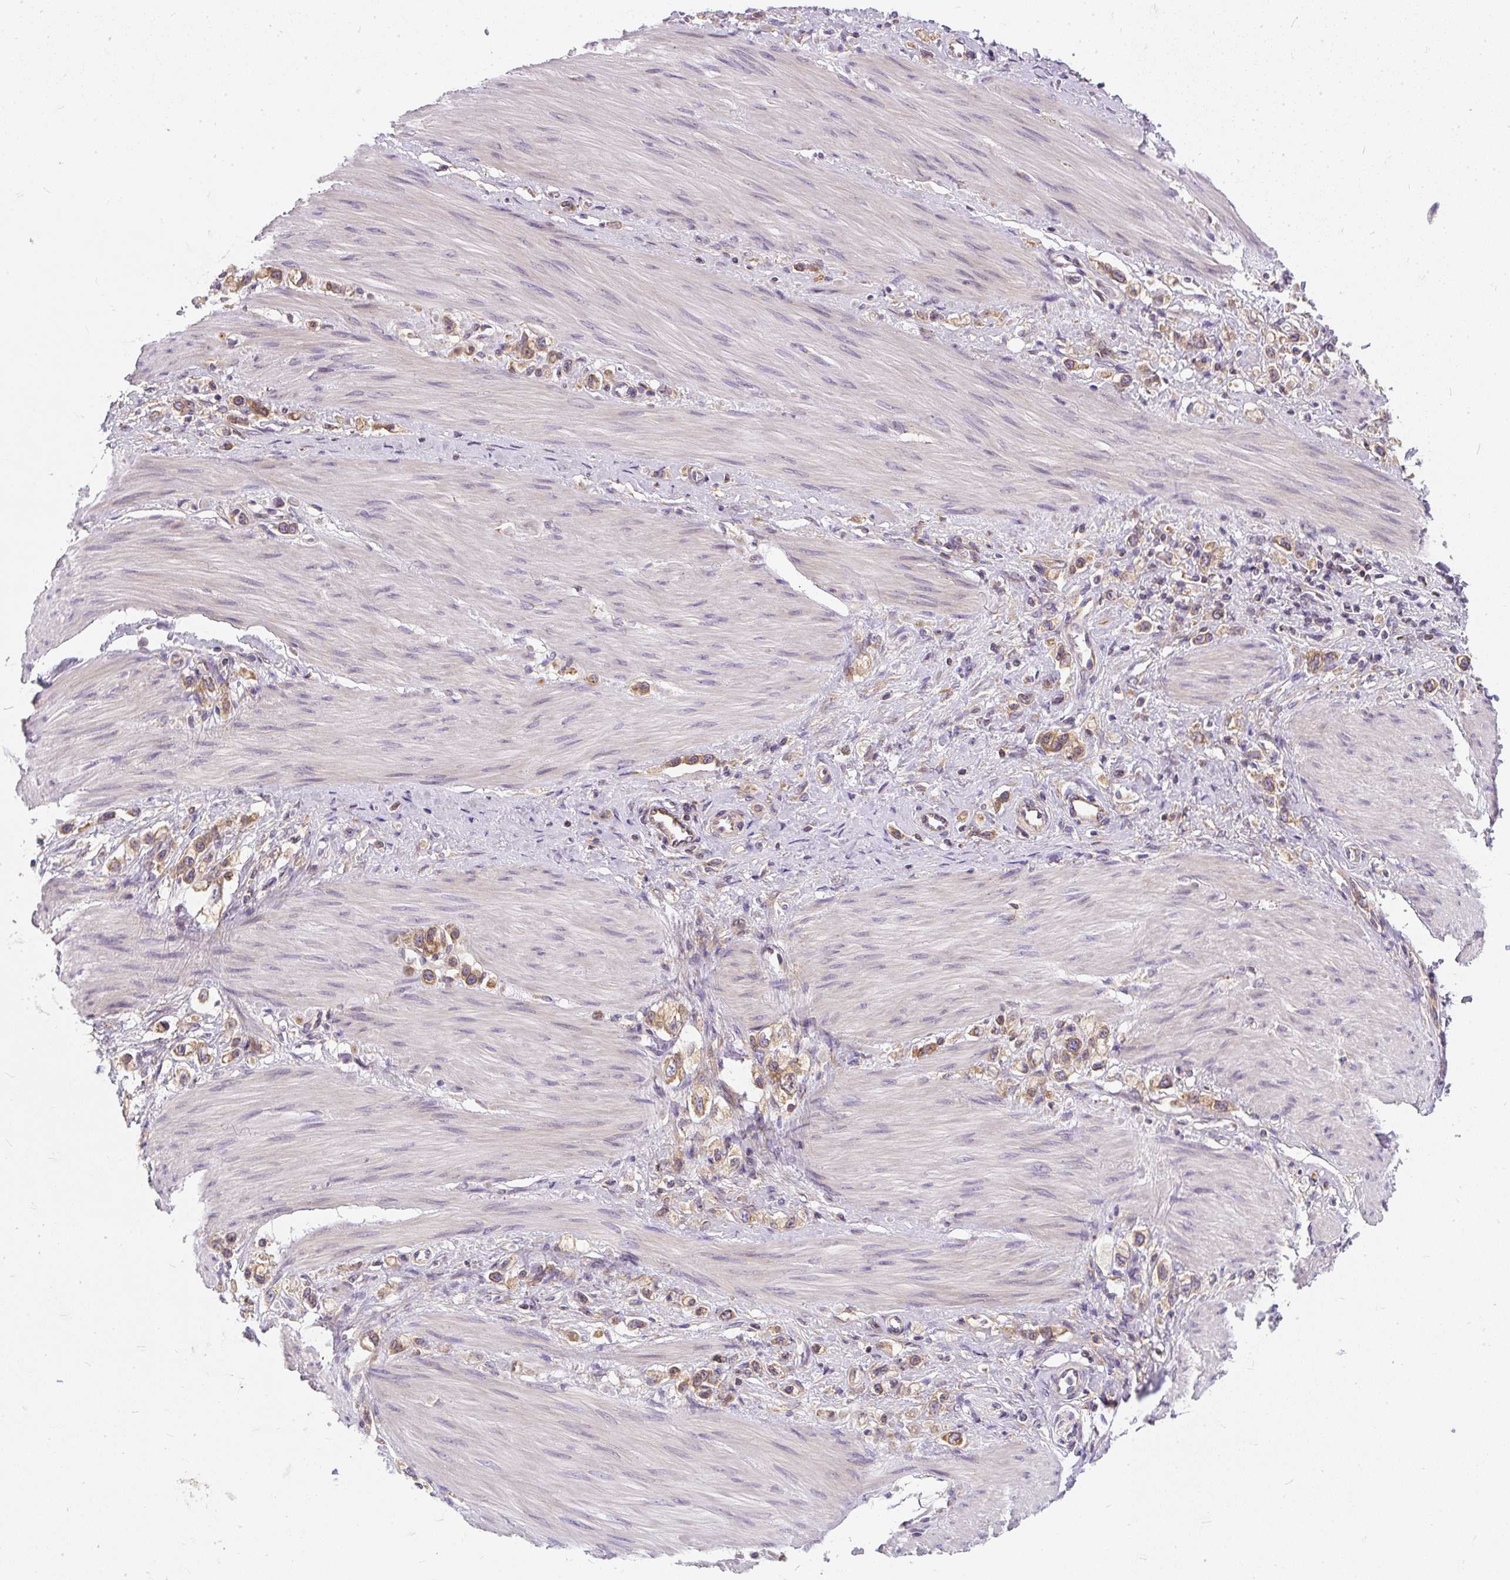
{"staining": {"intensity": "moderate", "quantity": ">75%", "location": "cytoplasmic/membranous"}, "tissue": "stomach cancer", "cell_type": "Tumor cells", "image_type": "cancer", "snomed": [{"axis": "morphology", "description": "Adenocarcinoma, NOS"}, {"axis": "topography", "description": "Stomach"}], "caption": "The image reveals immunohistochemical staining of stomach cancer (adenocarcinoma). There is moderate cytoplasmic/membranous expression is appreciated in about >75% of tumor cells. (DAB = brown stain, brightfield microscopy at high magnification).", "gene": "CYP20A1", "patient": {"sex": "female", "age": 65}}